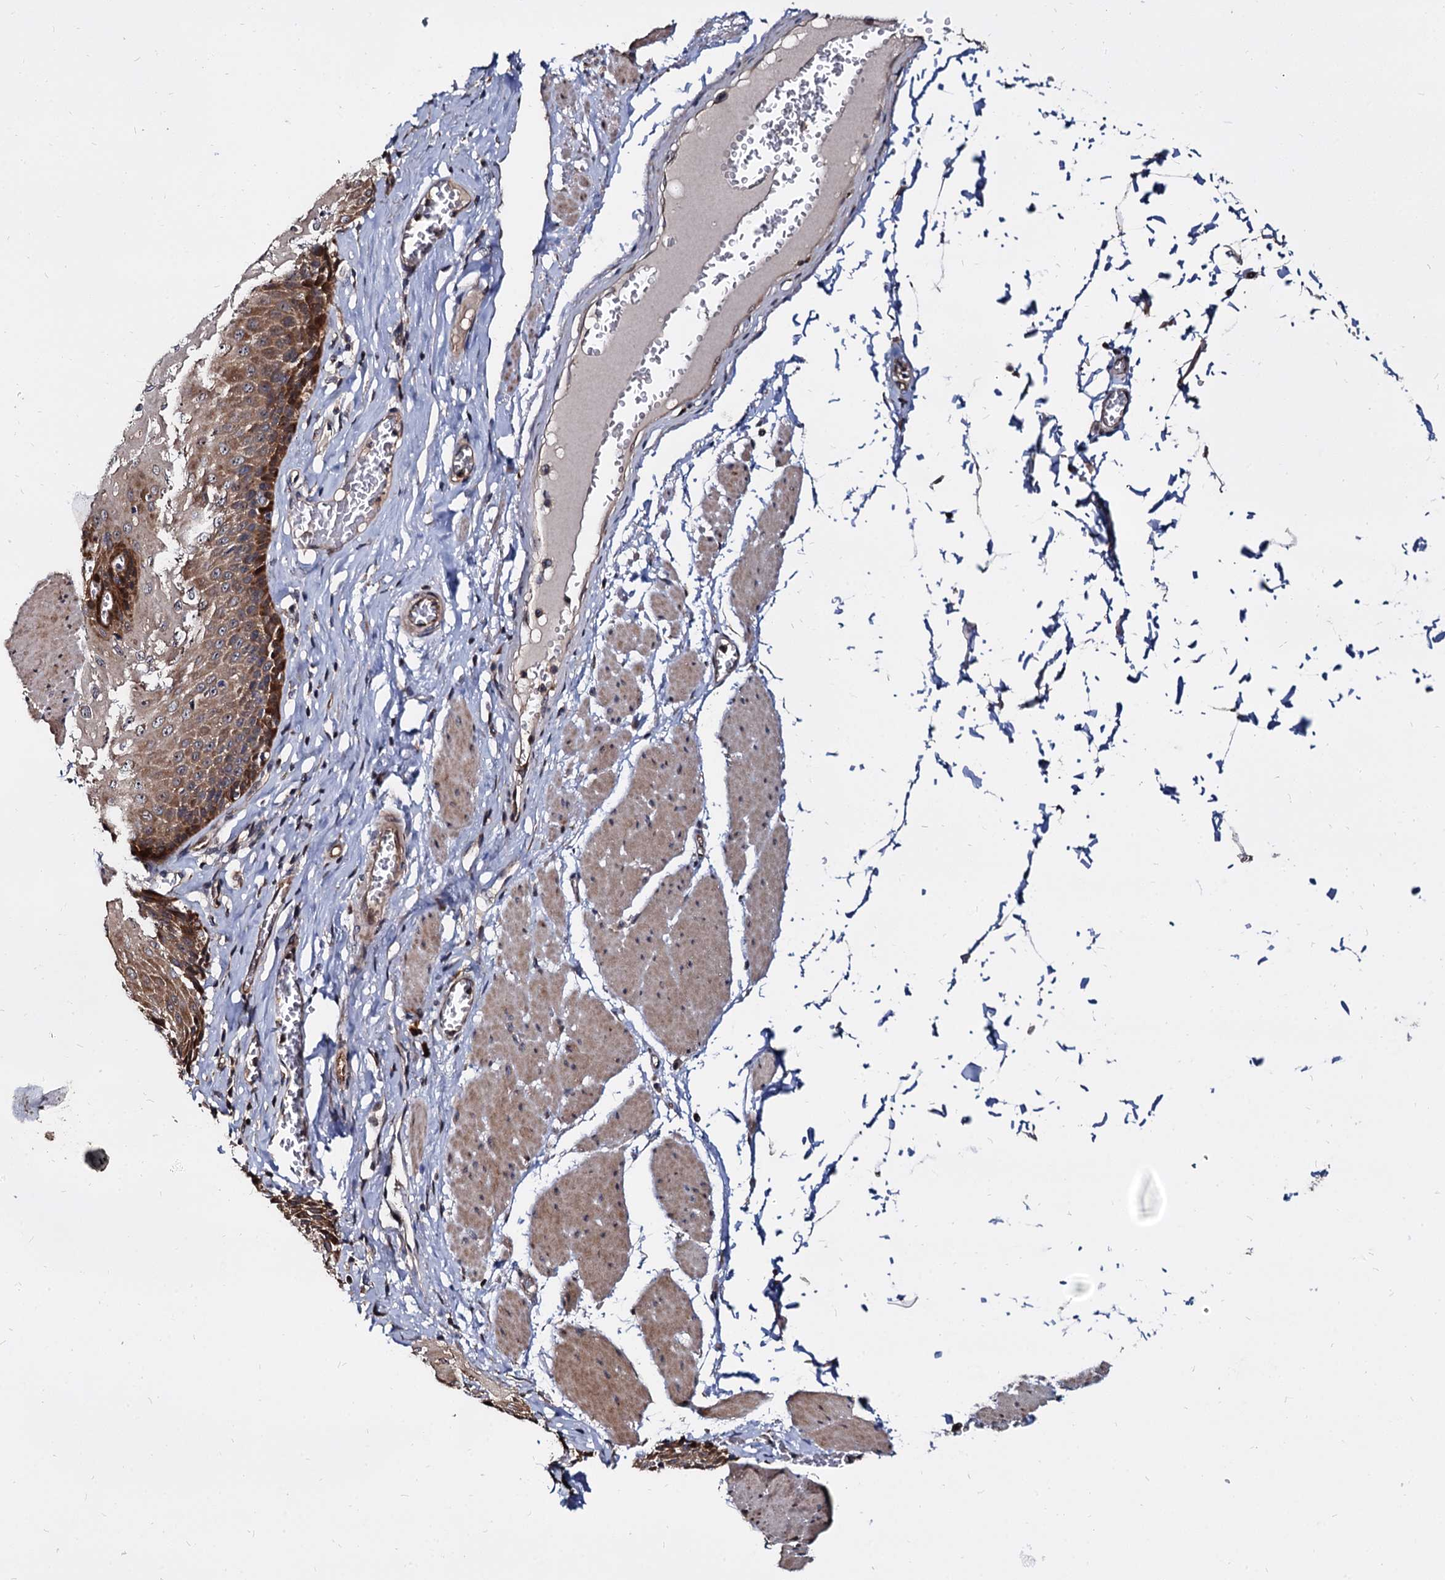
{"staining": {"intensity": "moderate", "quantity": ">75%", "location": "cytoplasmic/membranous"}, "tissue": "esophagus", "cell_type": "Squamous epithelial cells", "image_type": "normal", "snomed": [{"axis": "morphology", "description": "Normal tissue, NOS"}, {"axis": "topography", "description": "Esophagus"}], "caption": "DAB immunohistochemical staining of normal esophagus exhibits moderate cytoplasmic/membranous protein expression in approximately >75% of squamous epithelial cells.", "gene": "WWC3", "patient": {"sex": "male", "age": 60}}